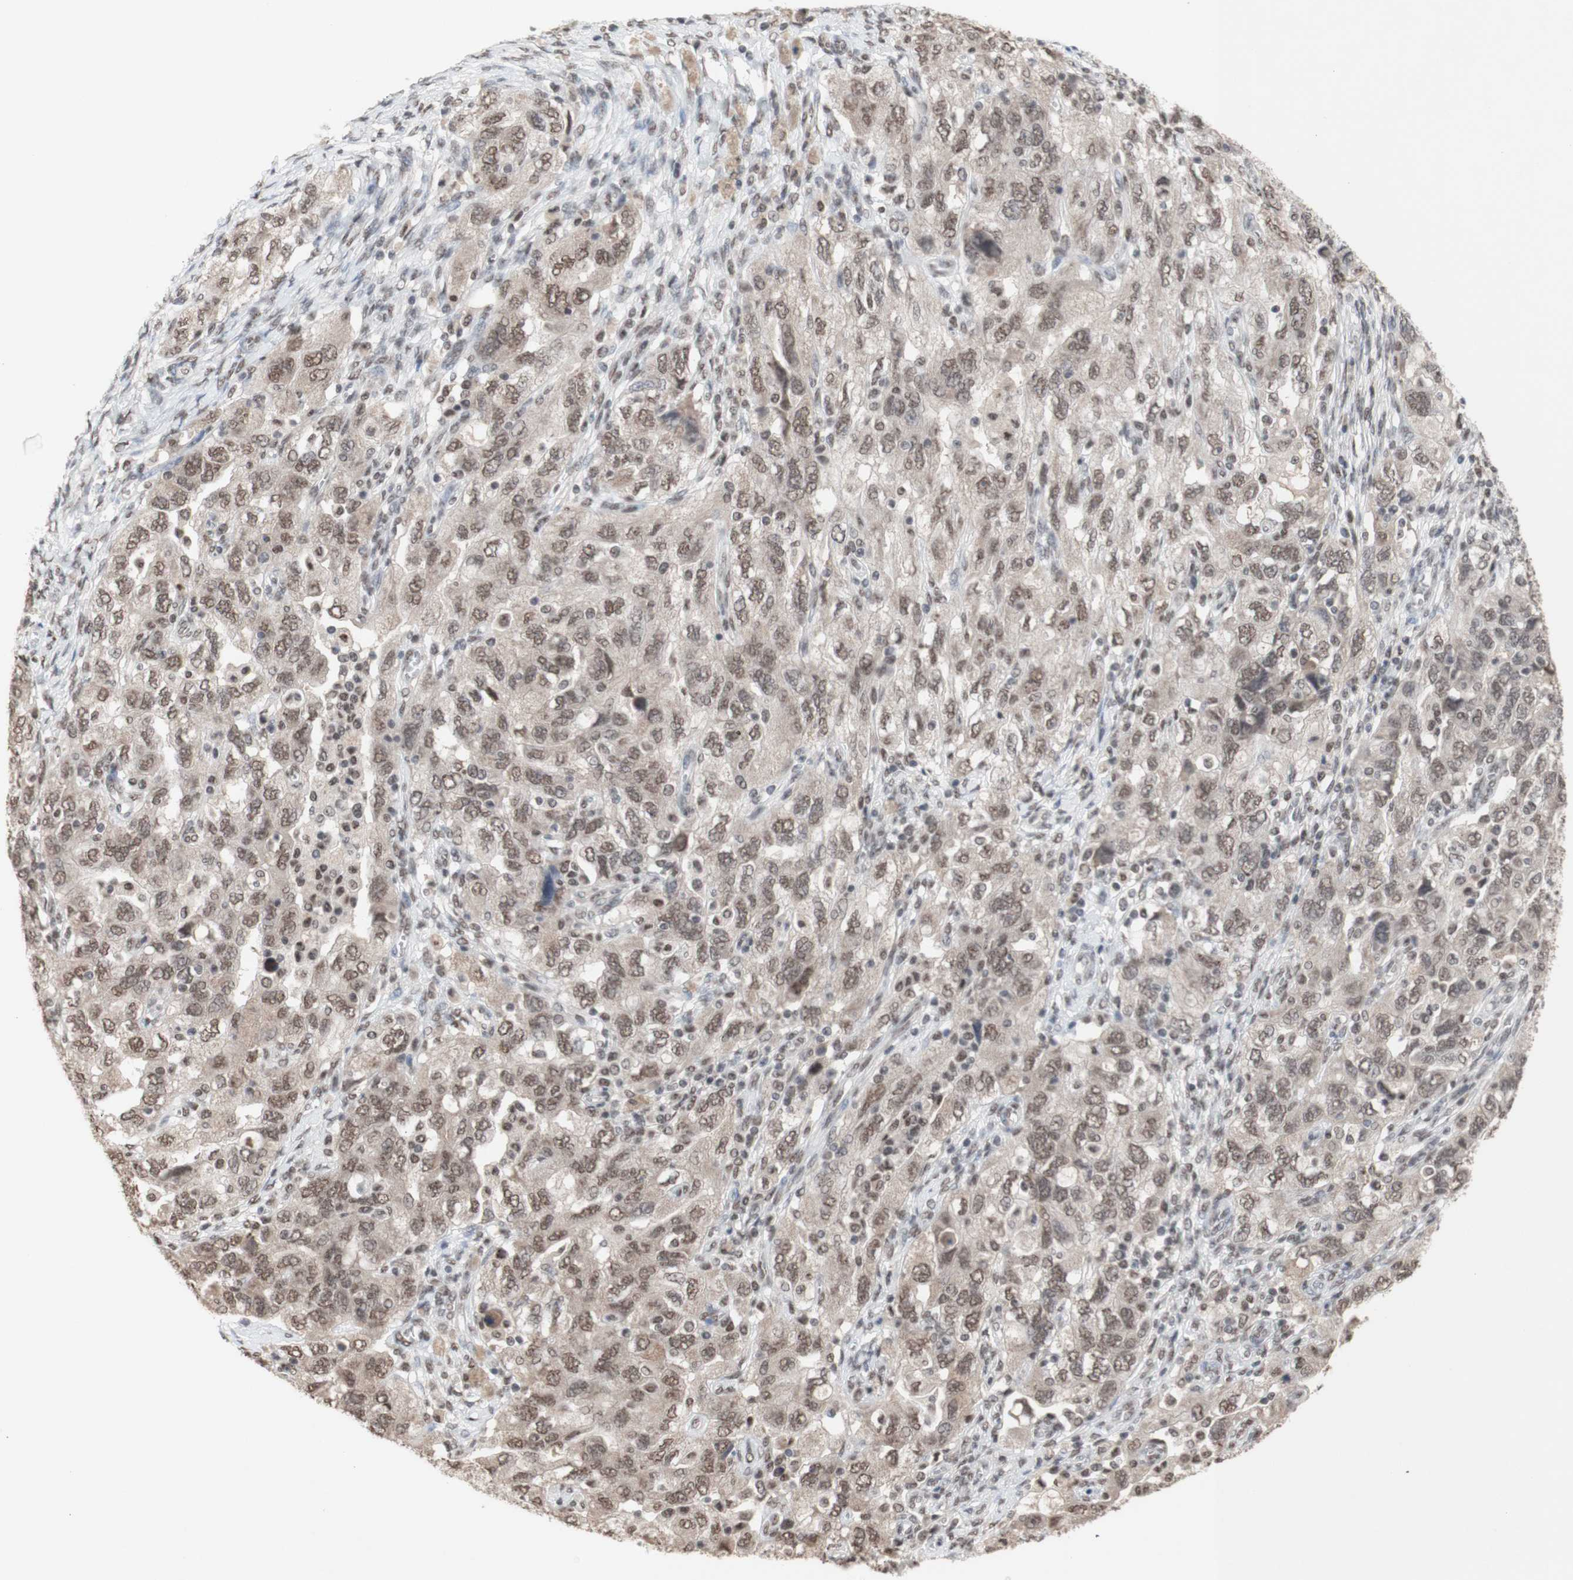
{"staining": {"intensity": "weak", "quantity": ">75%", "location": "nuclear"}, "tissue": "ovarian cancer", "cell_type": "Tumor cells", "image_type": "cancer", "snomed": [{"axis": "morphology", "description": "Carcinoma, NOS"}, {"axis": "morphology", "description": "Cystadenocarcinoma, serous, NOS"}, {"axis": "topography", "description": "Ovary"}], "caption": "Immunohistochemical staining of carcinoma (ovarian) exhibits low levels of weak nuclear protein positivity in about >75% of tumor cells.", "gene": "SFPQ", "patient": {"sex": "female", "age": 69}}